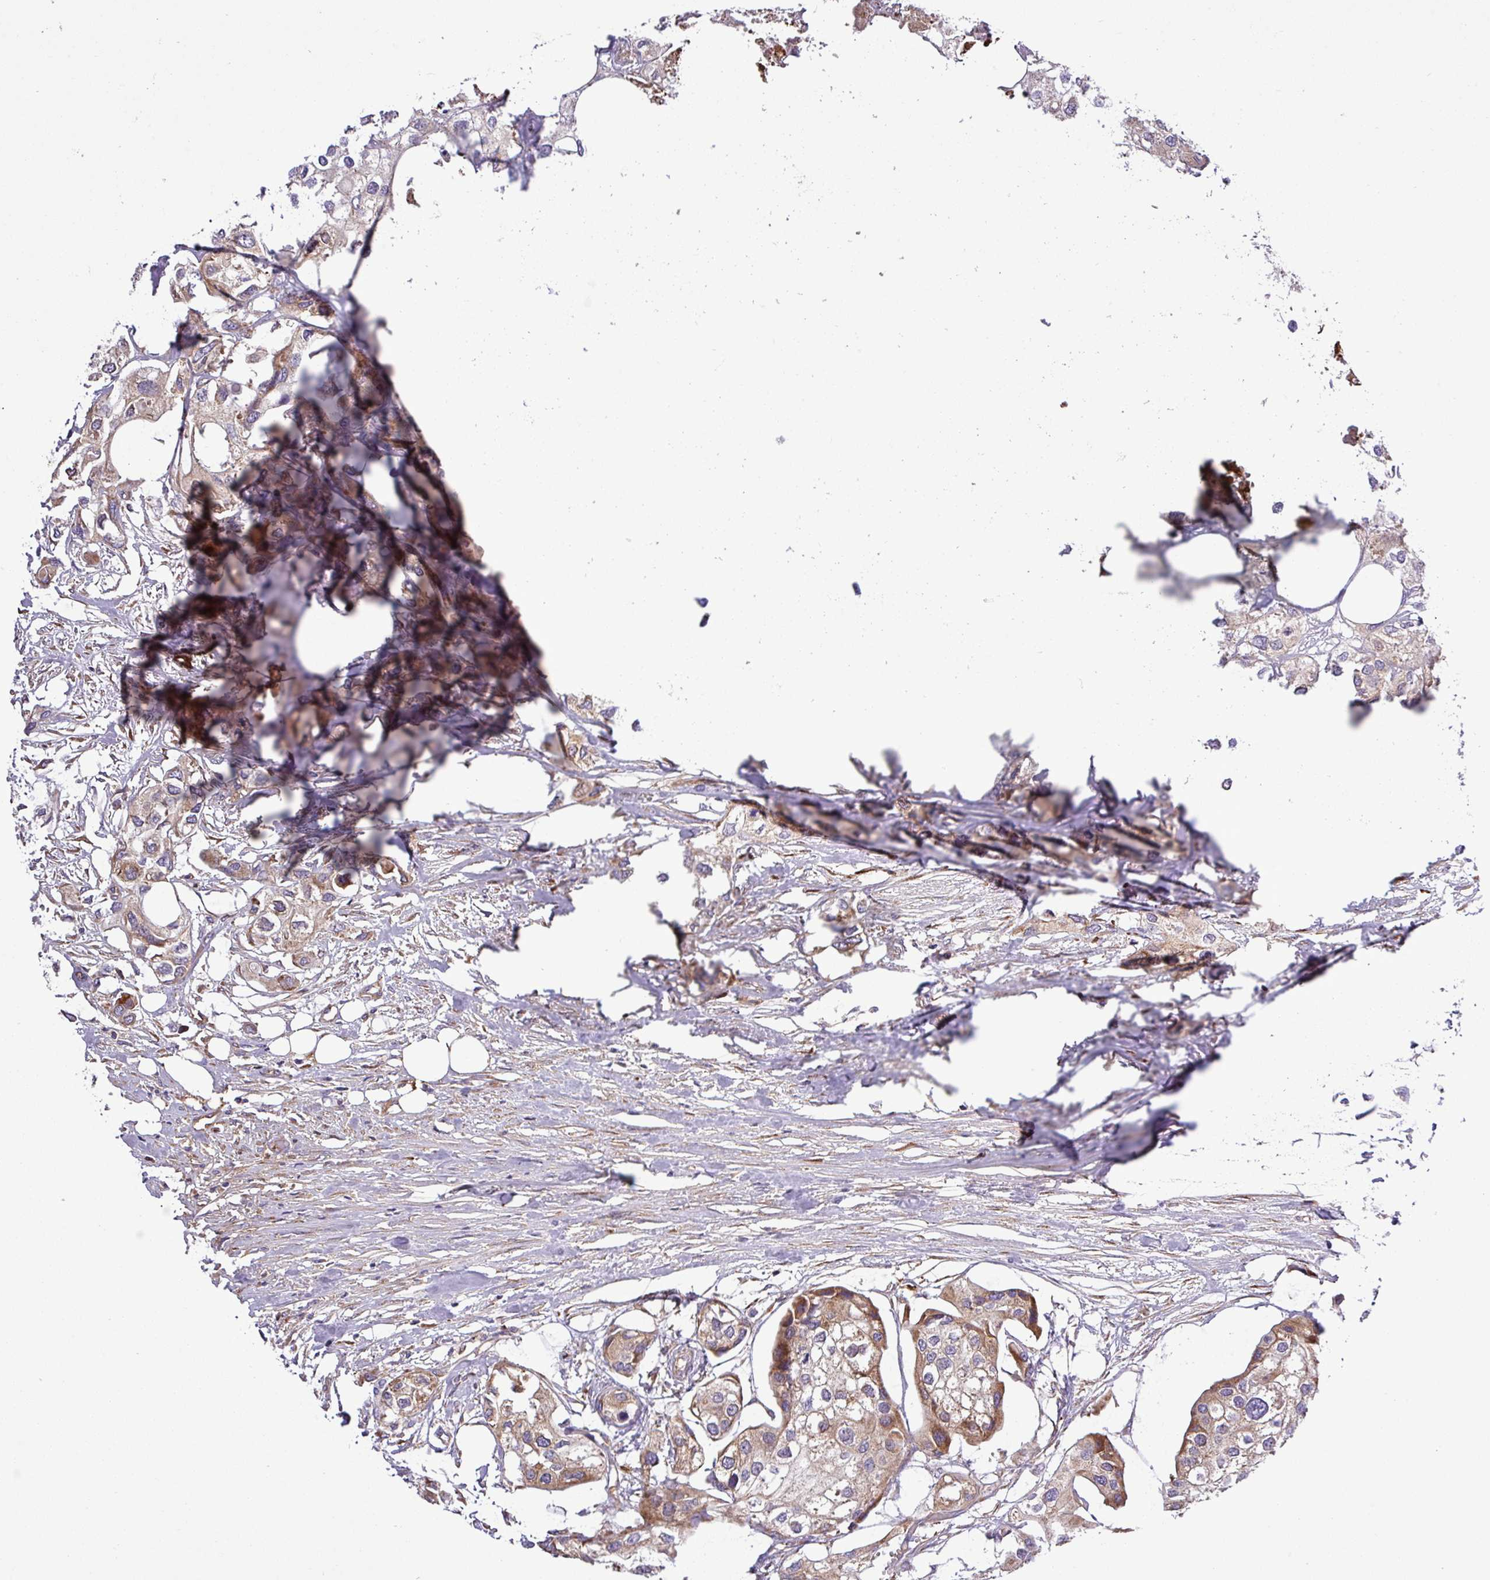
{"staining": {"intensity": "moderate", "quantity": "<25%", "location": "cytoplasmic/membranous"}, "tissue": "urothelial cancer", "cell_type": "Tumor cells", "image_type": "cancer", "snomed": [{"axis": "morphology", "description": "Urothelial carcinoma, High grade"}, {"axis": "topography", "description": "Urinary bladder"}], "caption": "An immunohistochemistry micrograph of tumor tissue is shown. Protein staining in brown labels moderate cytoplasmic/membranous positivity in urothelial carcinoma (high-grade) within tumor cells.", "gene": "CWH43", "patient": {"sex": "male", "age": 64}}